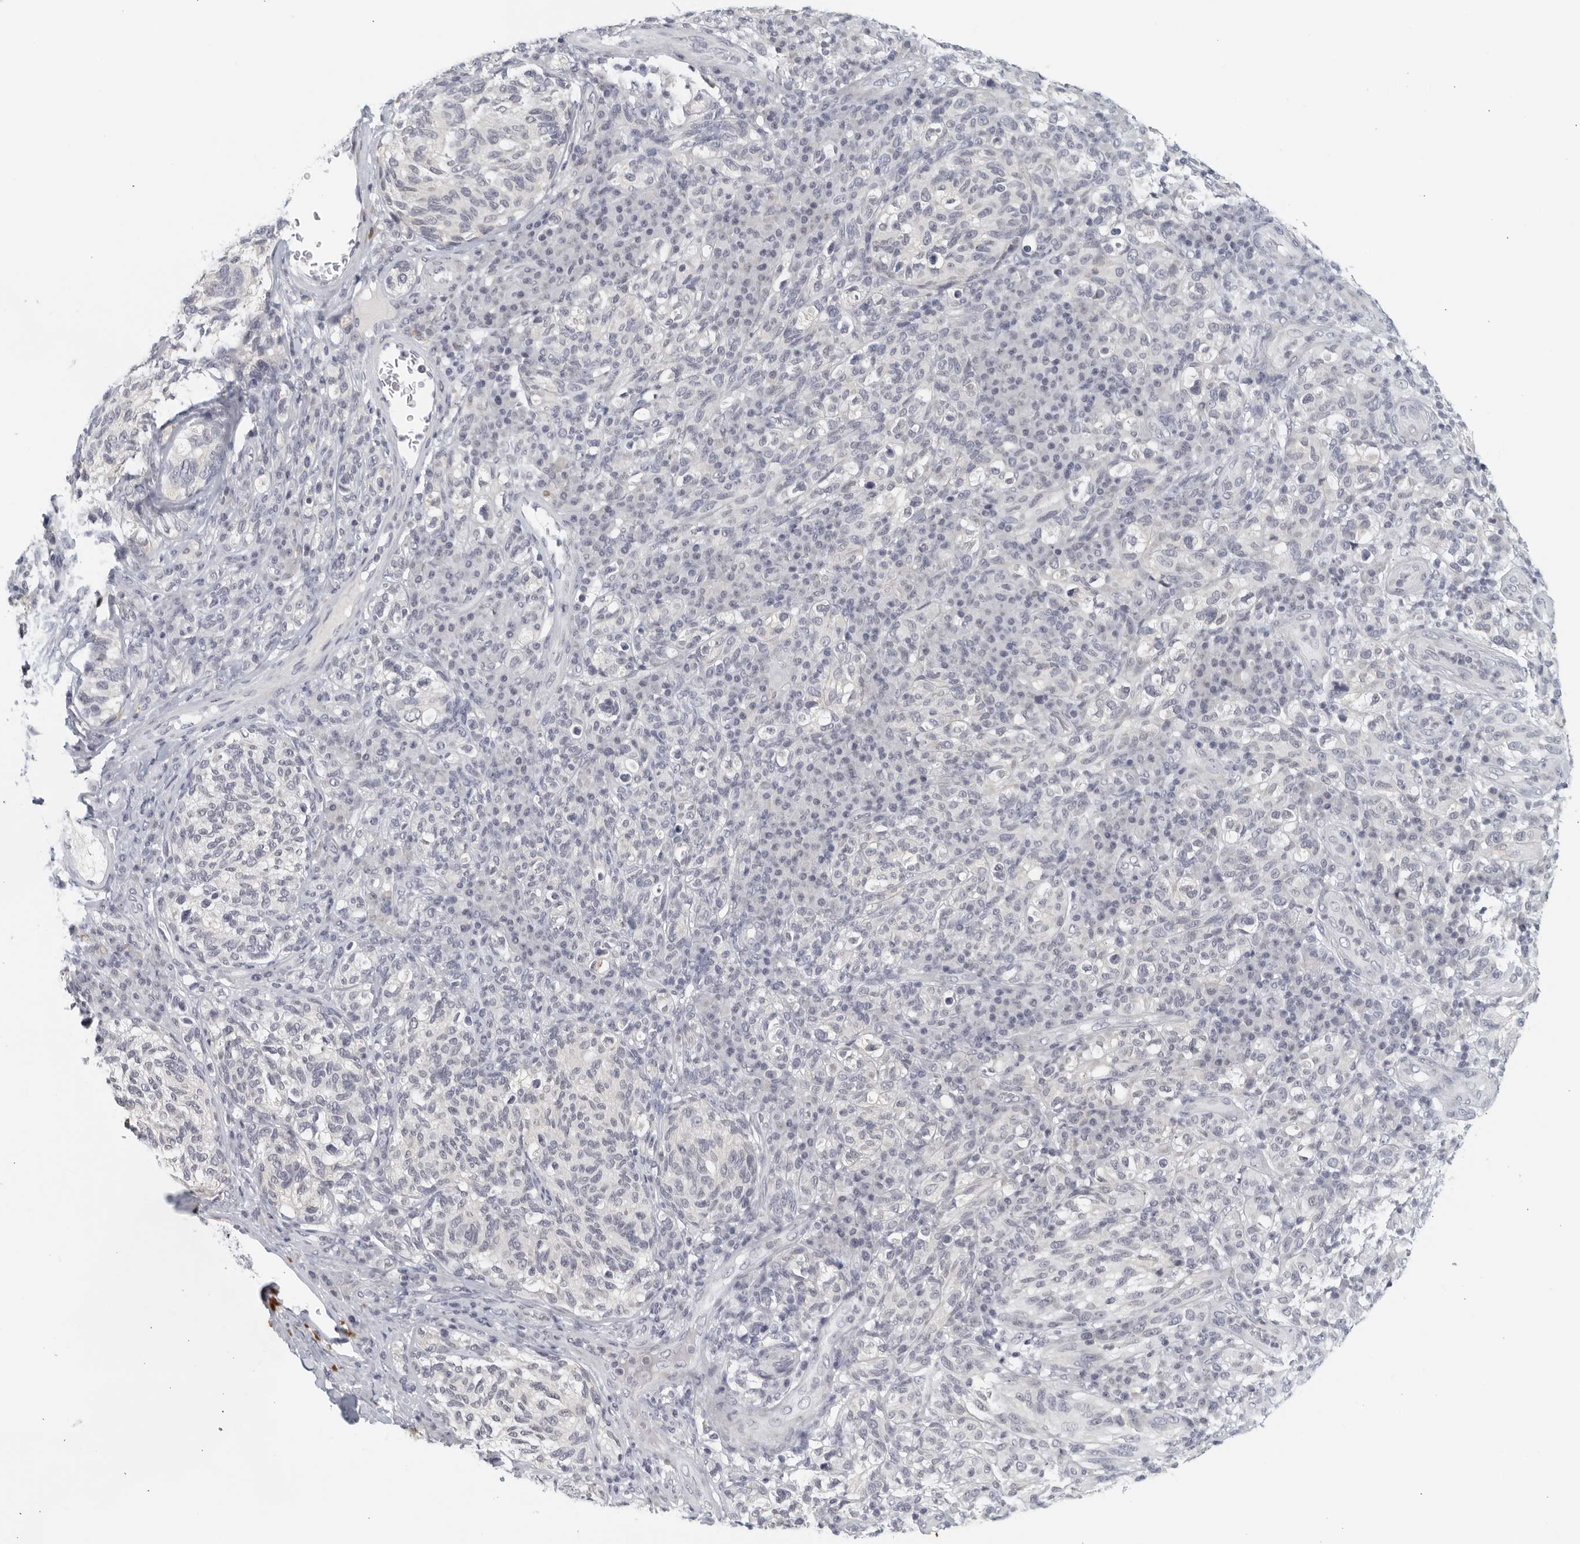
{"staining": {"intensity": "negative", "quantity": "none", "location": "none"}, "tissue": "melanoma", "cell_type": "Tumor cells", "image_type": "cancer", "snomed": [{"axis": "morphology", "description": "Malignant melanoma, NOS"}, {"axis": "topography", "description": "Skin"}], "caption": "An immunohistochemistry (IHC) micrograph of malignant melanoma is shown. There is no staining in tumor cells of malignant melanoma.", "gene": "MATN1", "patient": {"sex": "female", "age": 73}}